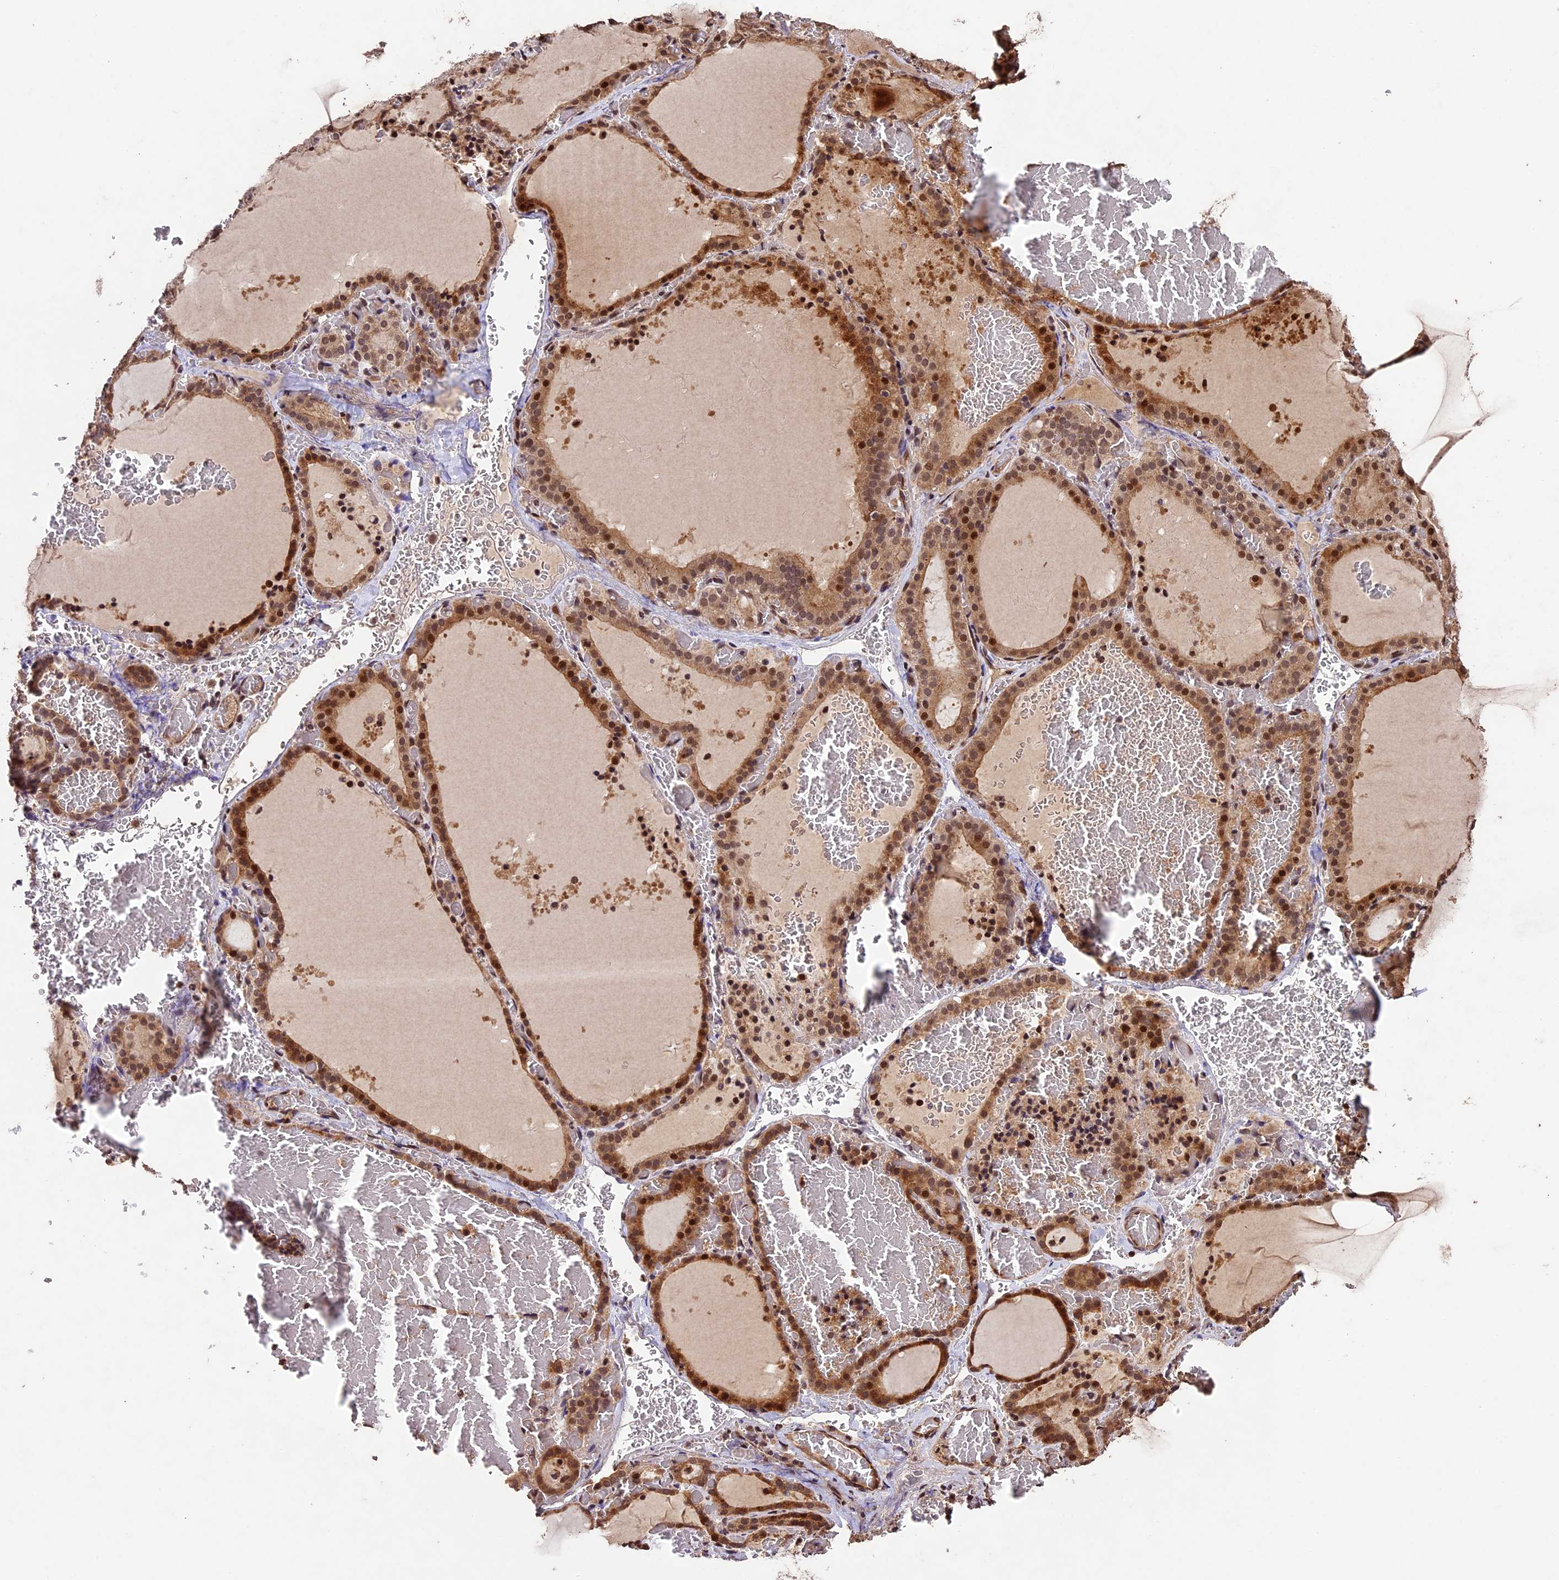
{"staining": {"intensity": "moderate", "quantity": ">75%", "location": "cytoplasmic/membranous,nuclear"}, "tissue": "thyroid gland", "cell_type": "Glandular cells", "image_type": "normal", "snomed": [{"axis": "morphology", "description": "Normal tissue, NOS"}, {"axis": "topography", "description": "Thyroid gland"}], "caption": "Immunohistochemistry histopathology image of benign thyroid gland: thyroid gland stained using IHC demonstrates medium levels of moderate protein expression localized specifically in the cytoplasmic/membranous,nuclear of glandular cells, appearing as a cytoplasmic/membranous,nuclear brown color.", "gene": "CDKN2AIP", "patient": {"sex": "female", "age": 39}}